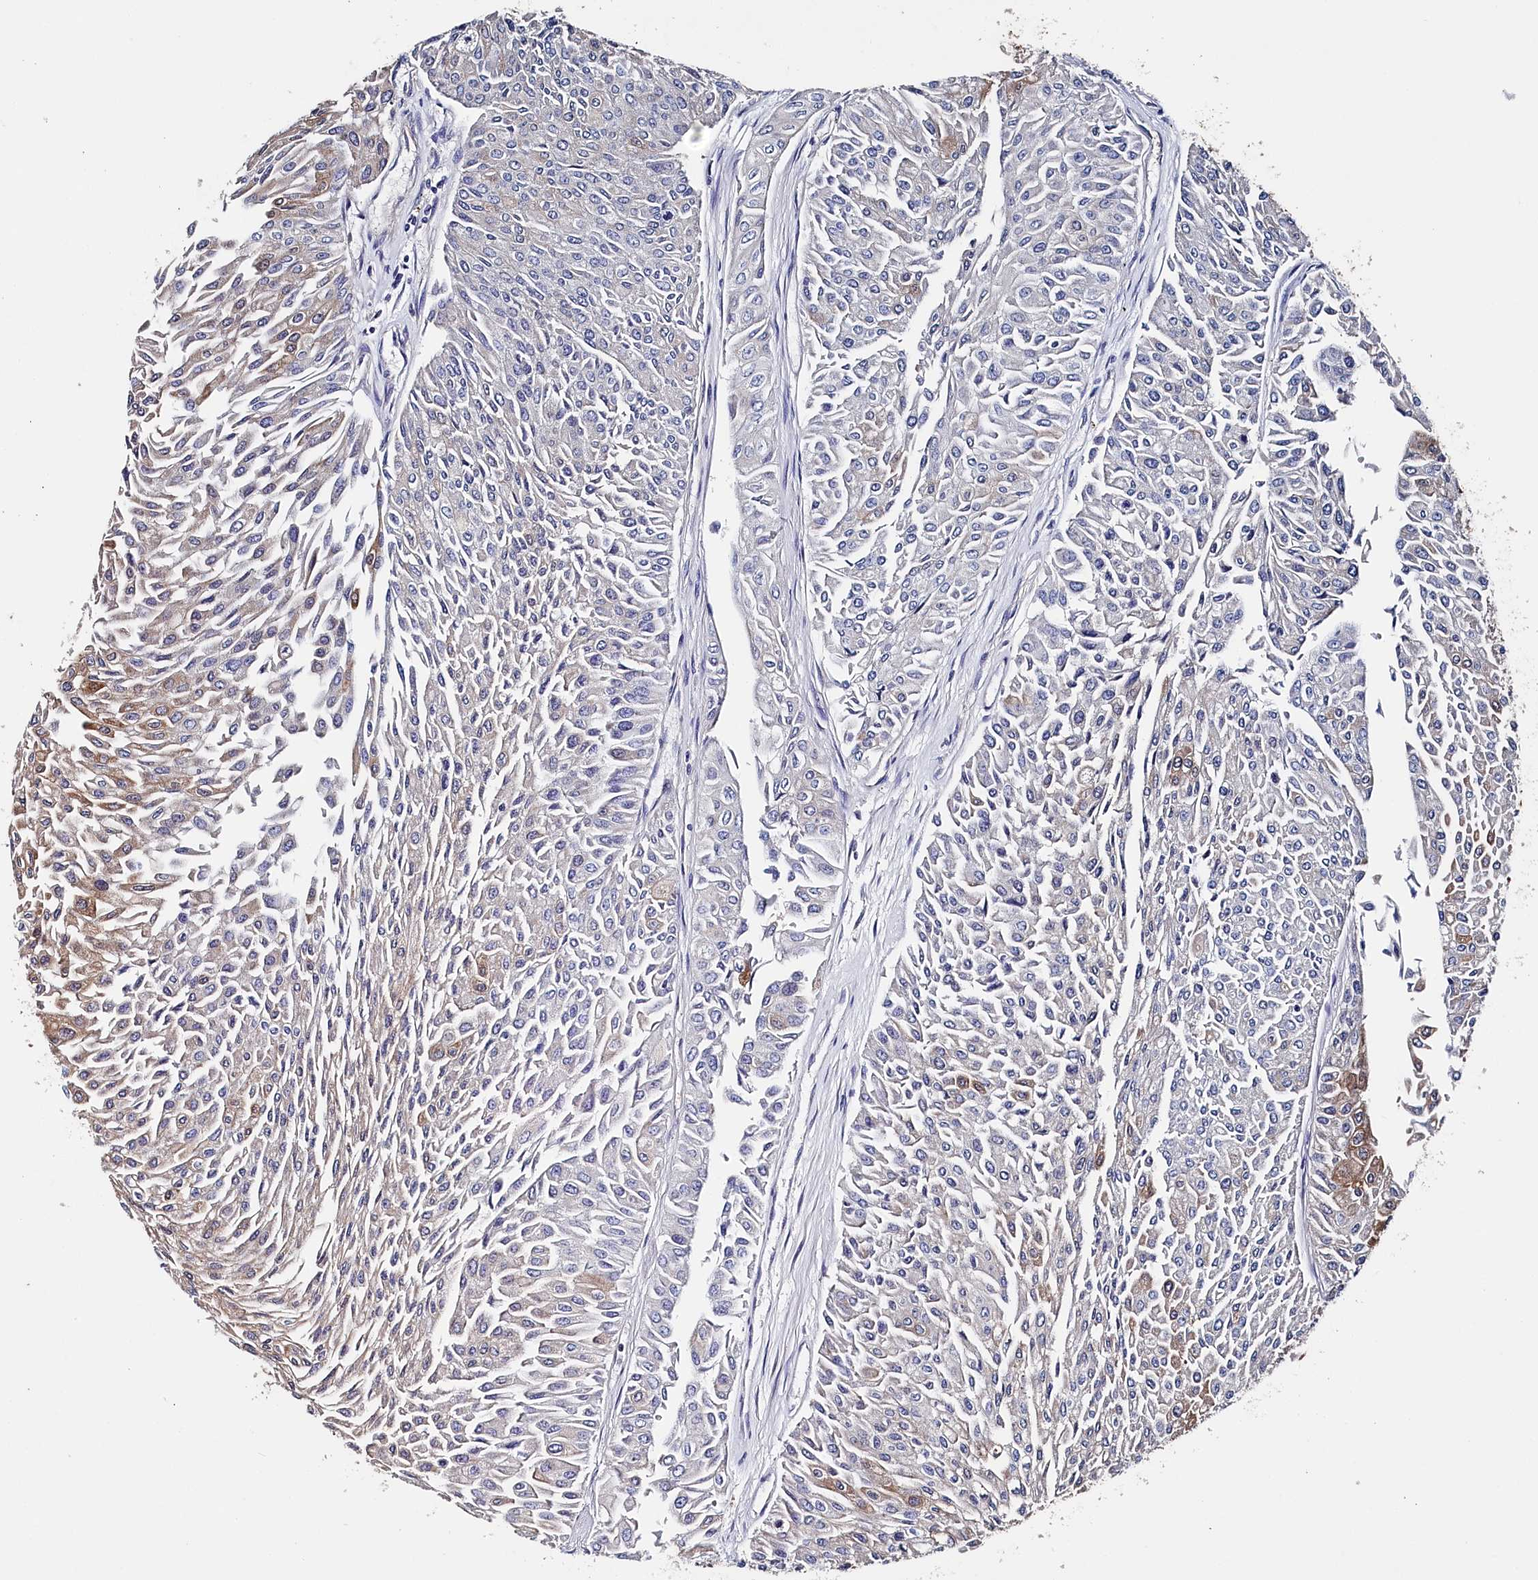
{"staining": {"intensity": "moderate", "quantity": "<25%", "location": "cytoplasmic/membranous"}, "tissue": "urothelial cancer", "cell_type": "Tumor cells", "image_type": "cancer", "snomed": [{"axis": "morphology", "description": "Urothelial carcinoma, Low grade"}, {"axis": "topography", "description": "Urinary bladder"}], "caption": "Urothelial carcinoma (low-grade) tissue demonstrates moderate cytoplasmic/membranous staining in about <25% of tumor cells, visualized by immunohistochemistry.", "gene": "BHMT", "patient": {"sex": "male", "age": 67}}